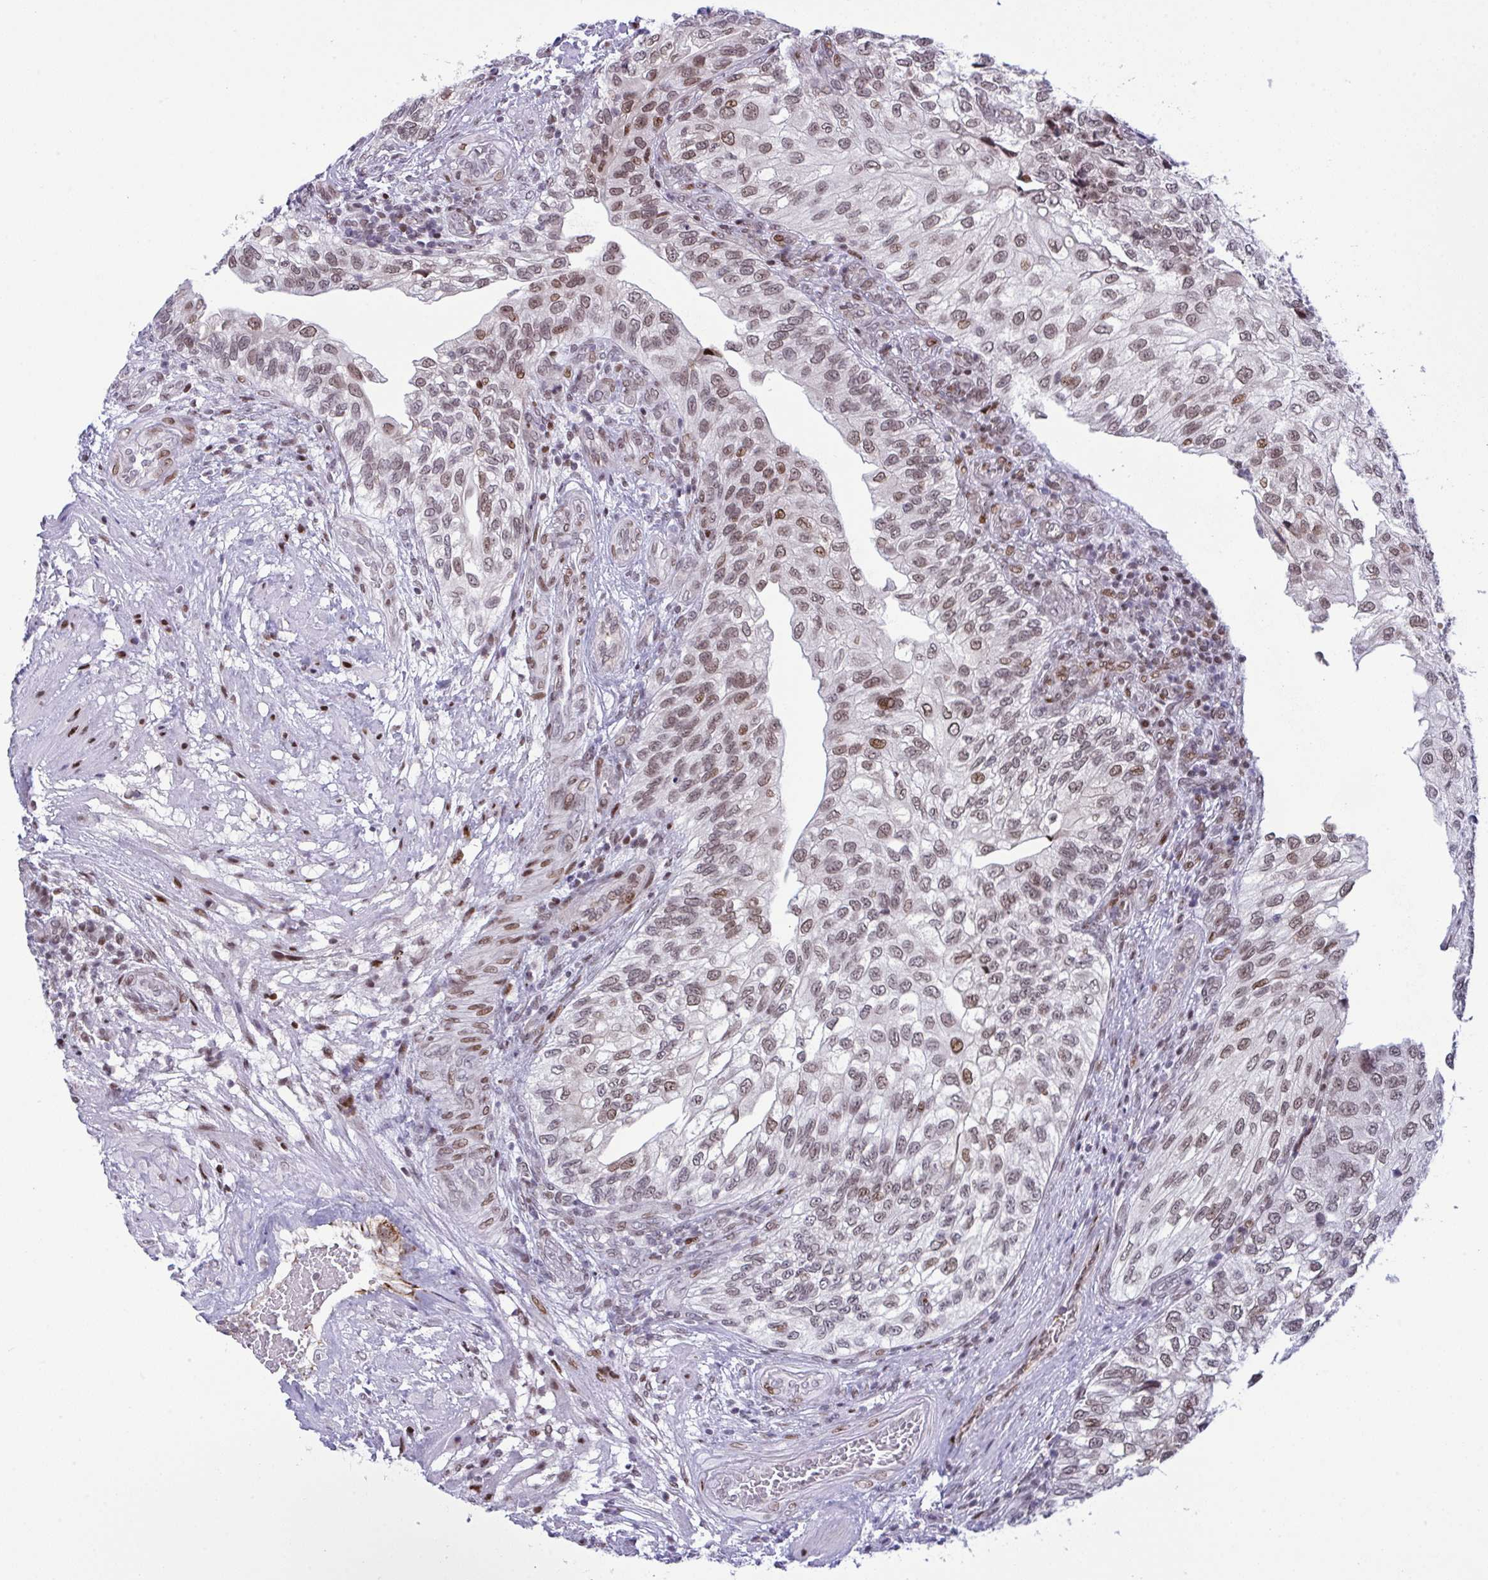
{"staining": {"intensity": "moderate", "quantity": ">75%", "location": "nuclear"}, "tissue": "urothelial cancer", "cell_type": "Tumor cells", "image_type": "cancer", "snomed": [{"axis": "morphology", "description": "Urothelial carcinoma, NOS"}, {"axis": "topography", "description": "Urinary bladder"}], "caption": "Immunohistochemical staining of human urothelial cancer shows medium levels of moderate nuclear positivity in approximately >75% of tumor cells. (brown staining indicates protein expression, while blue staining denotes nuclei).", "gene": "ZFHX3", "patient": {"sex": "male", "age": 87}}